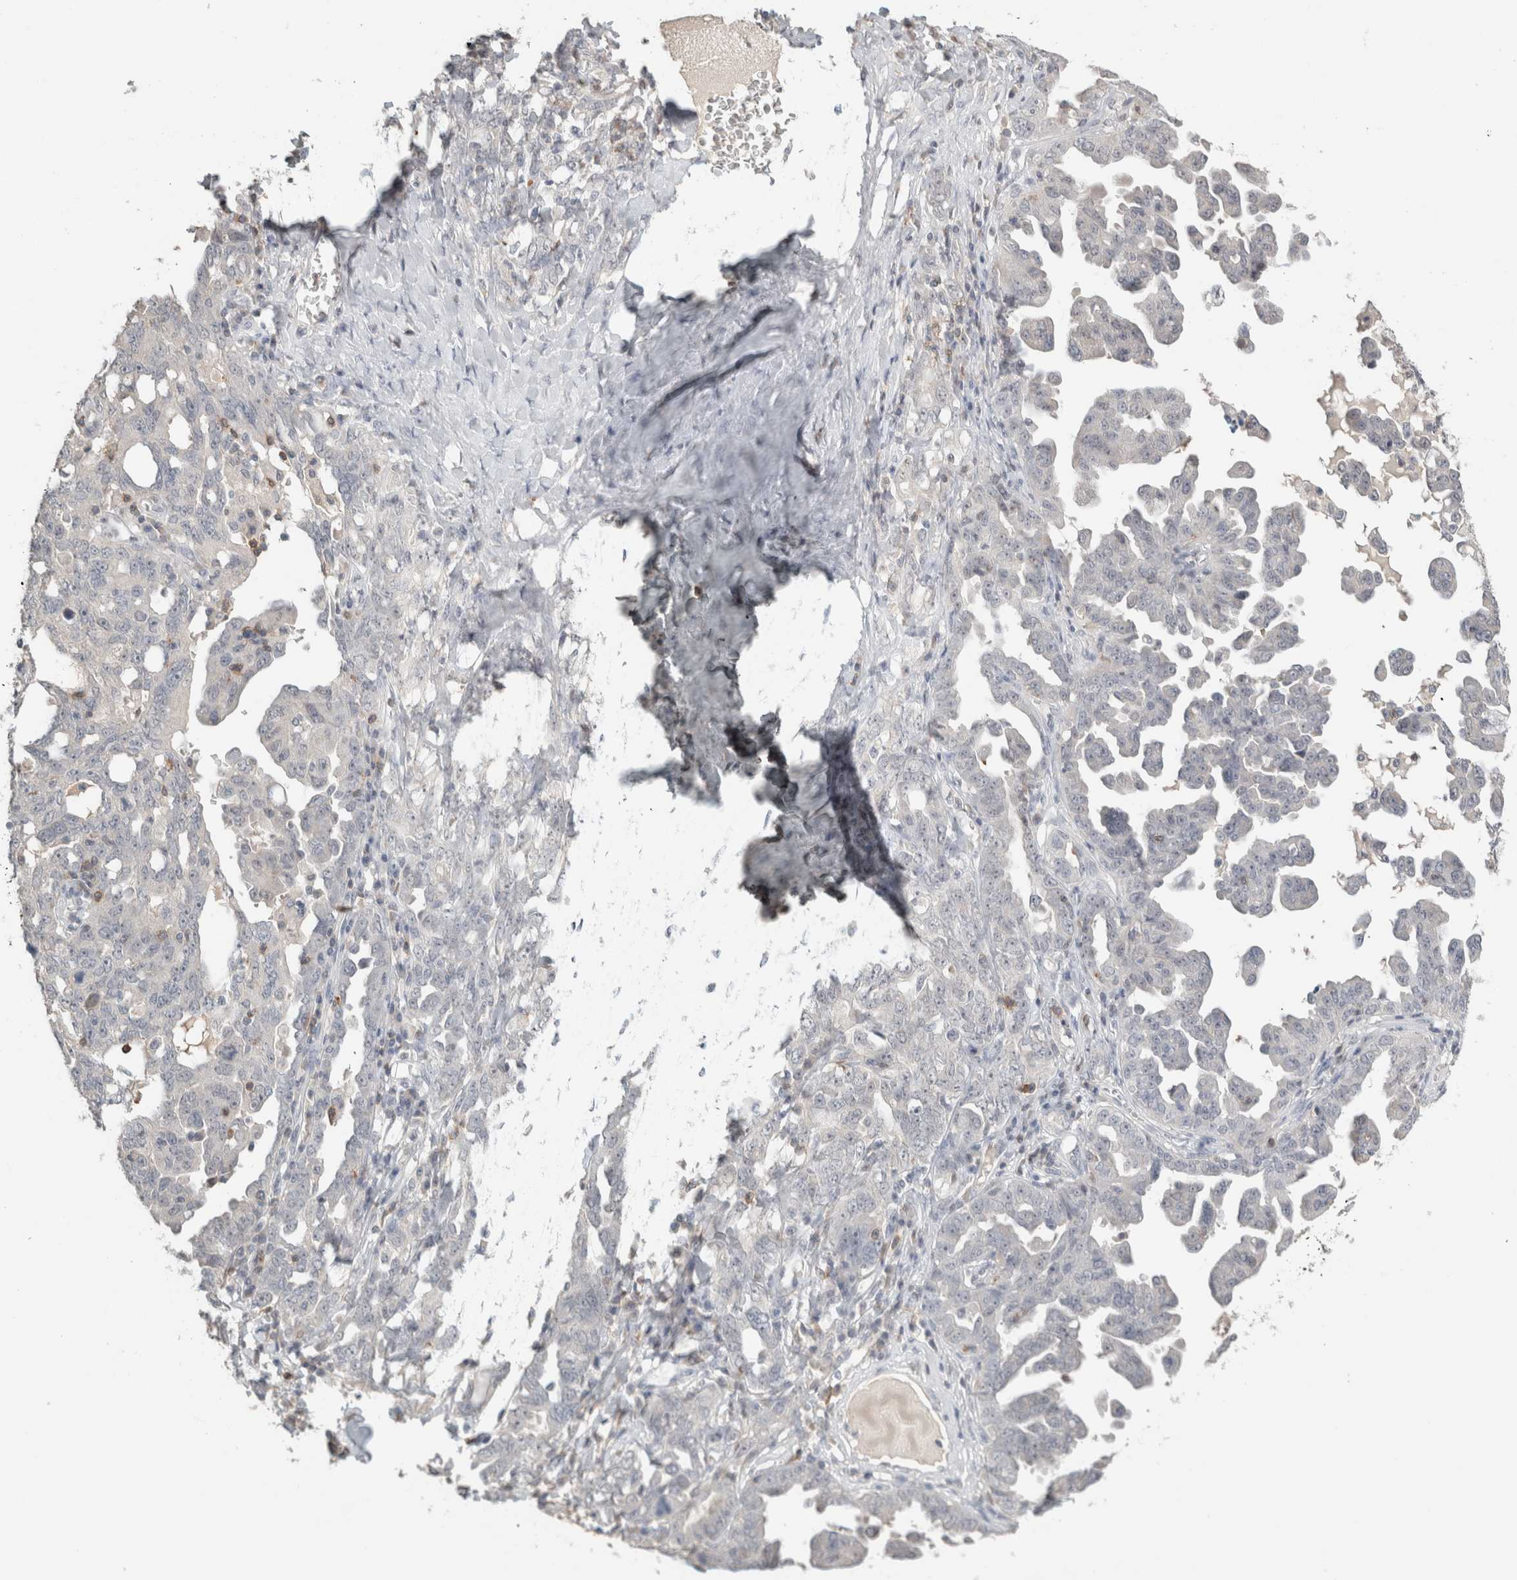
{"staining": {"intensity": "negative", "quantity": "none", "location": "none"}, "tissue": "ovarian cancer", "cell_type": "Tumor cells", "image_type": "cancer", "snomed": [{"axis": "morphology", "description": "Carcinoma, endometroid"}, {"axis": "topography", "description": "Ovary"}], "caption": "A histopathology image of human ovarian cancer is negative for staining in tumor cells.", "gene": "TRAT1", "patient": {"sex": "female", "age": 62}}